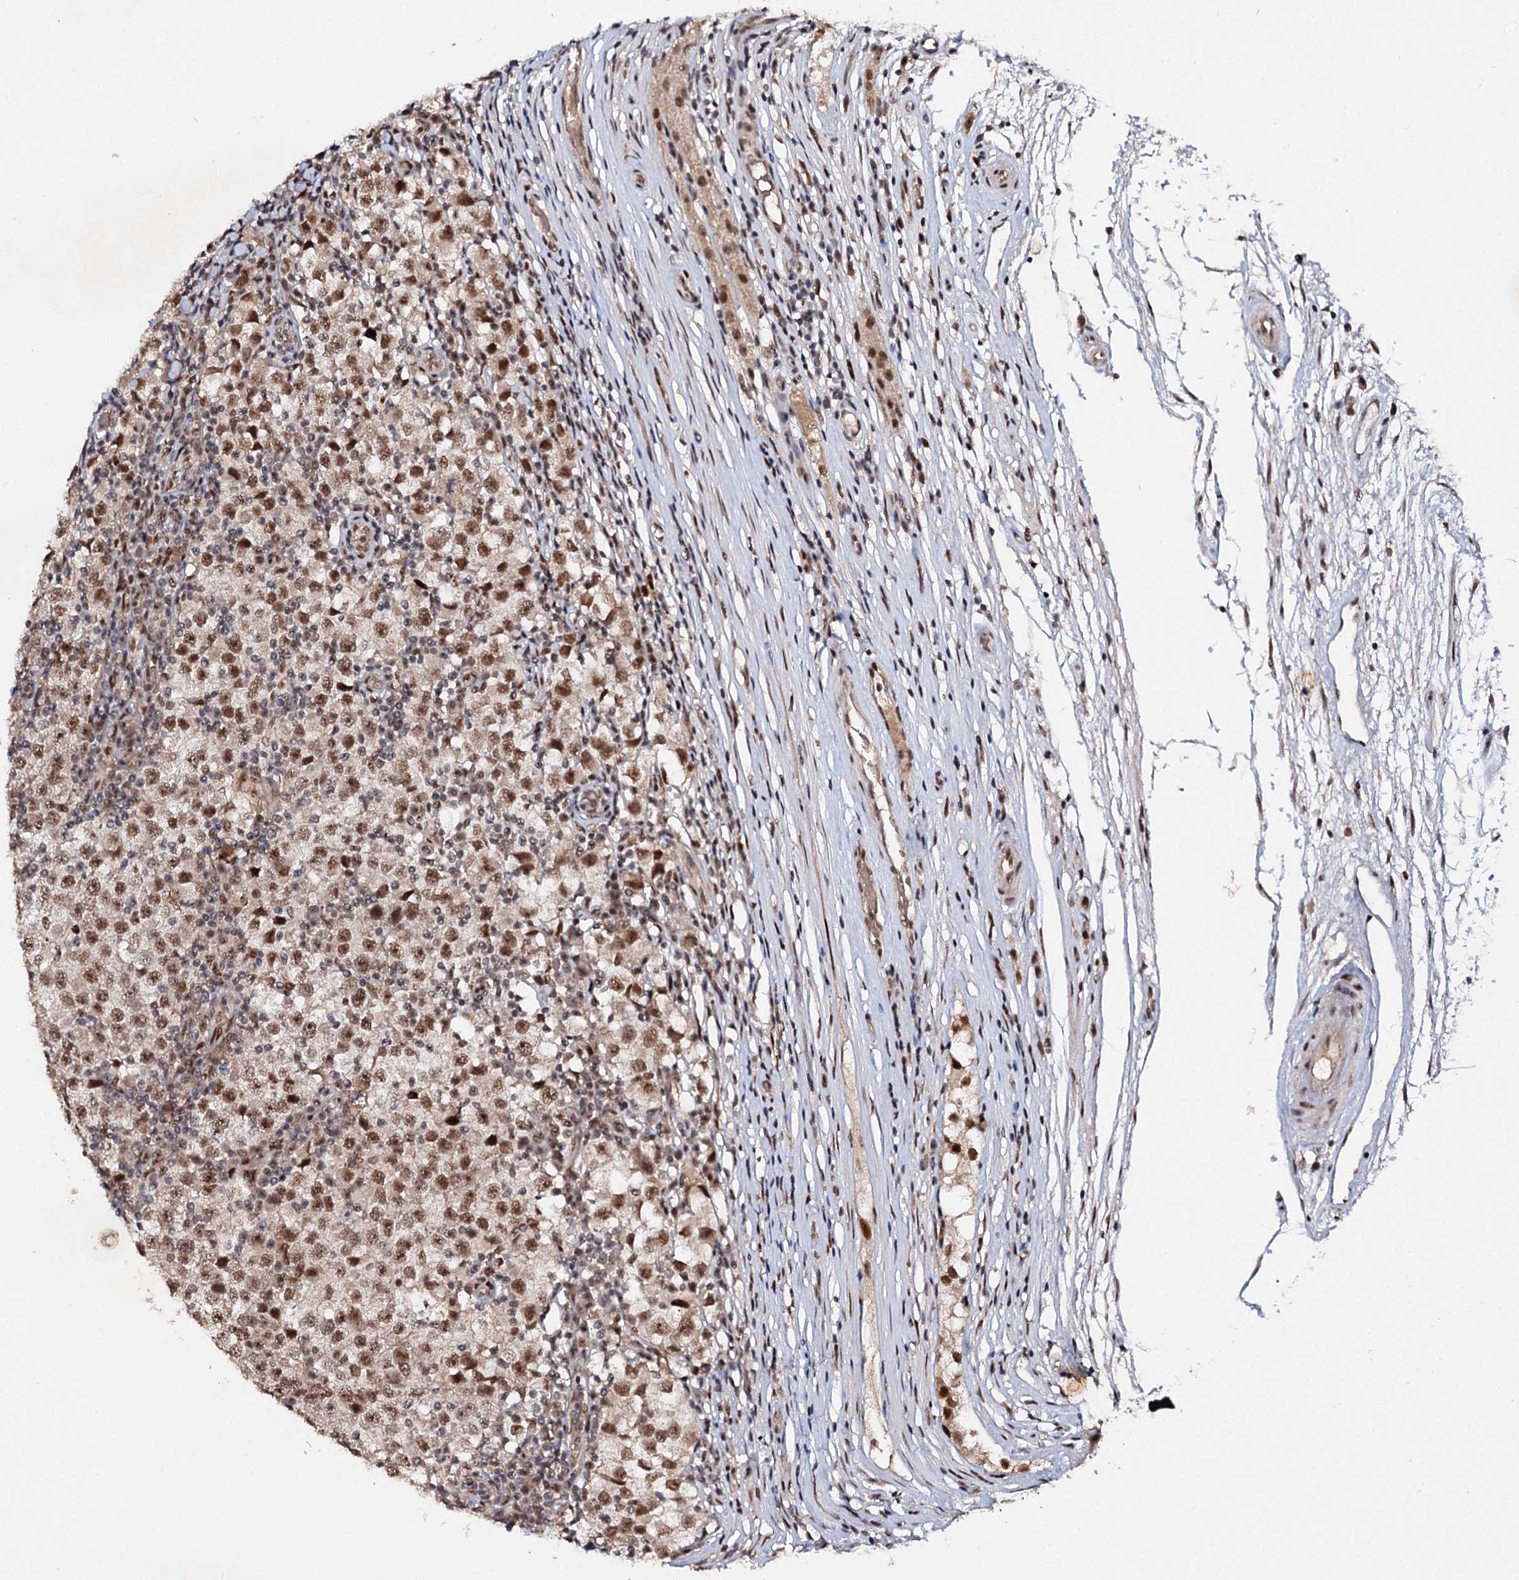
{"staining": {"intensity": "moderate", "quantity": ">75%", "location": "nuclear"}, "tissue": "testis cancer", "cell_type": "Tumor cells", "image_type": "cancer", "snomed": [{"axis": "morphology", "description": "Seminoma, NOS"}, {"axis": "topography", "description": "Testis"}], "caption": "There is medium levels of moderate nuclear staining in tumor cells of testis cancer, as demonstrated by immunohistochemical staining (brown color).", "gene": "BUD13", "patient": {"sex": "male", "age": 65}}